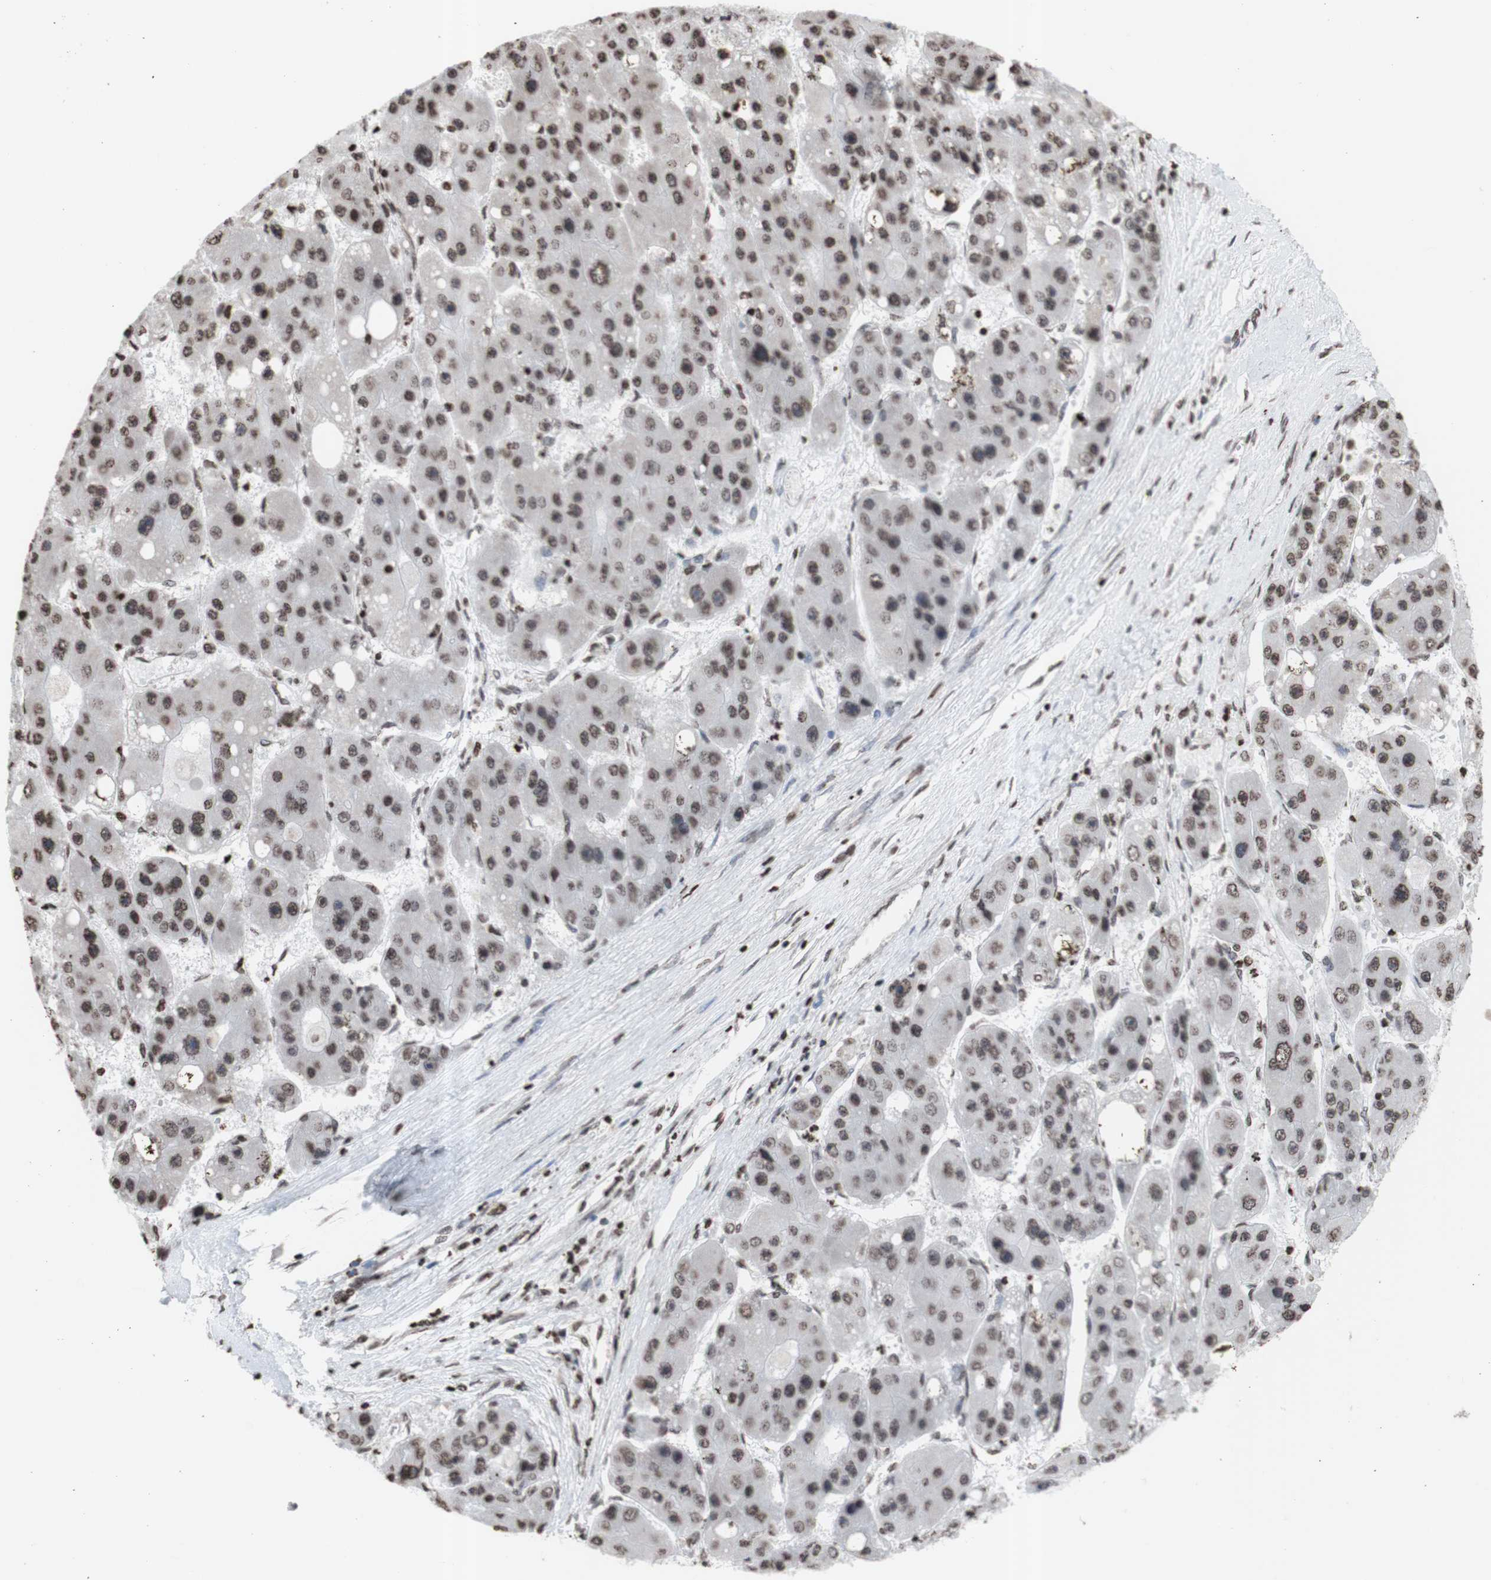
{"staining": {"intensity": "weak", "quantity": ">75%", "location": "nuclear"}, "tissue": "liver cancer", "cell_type": "Tumor cells", "image_type": "cancer", "snomed": [{"axis": "morphology", "description": "Carcinoma, Hepatocellular, NOS"}, {"axis": "topography", "description": "Liver"}], "caption": "An immunohistochemistry image of neoplastic tissue is shown. Protein staining in brown shows weak nuclear positivity in liver cancer within tumor cells. (DAB (3,3'-diaminobenzidine) IHC with brightfield microscopy, high magnification).", "gene": "SNAI2", "patient": {"sex": "female", "age": 61}}